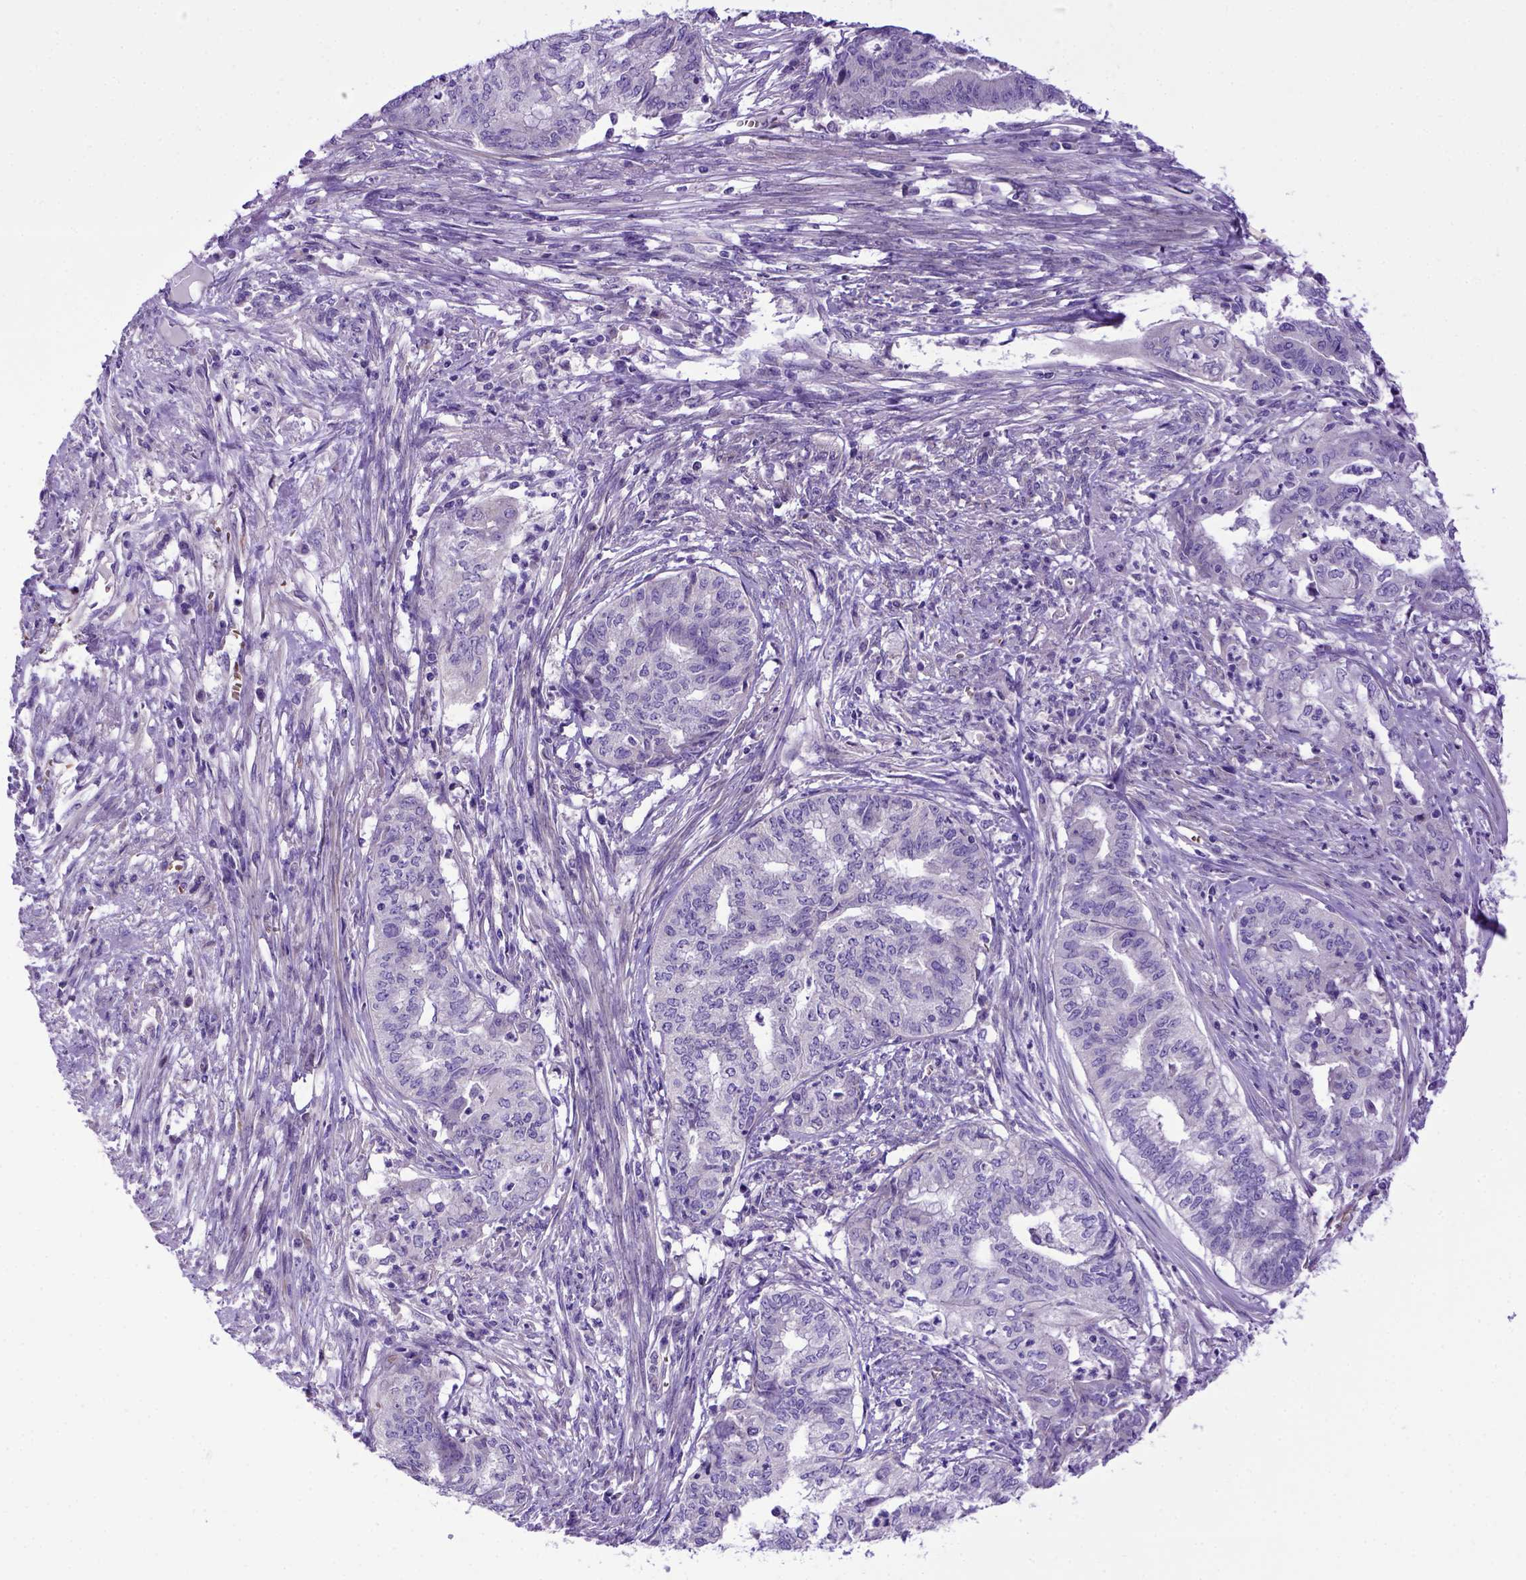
{"staining": {"intensity": "negative", "quantity": "none", "location": "none"}, "tissue": "endometrial cancer", "cell_type": "Tumor cells", "image_type": "cancer", "snomed": [{"axis": "morphology", "description": "Adenocarcinoma, NOS"}, {"axis": "topography", "description": "Endometrium"}], "caption": "A micrograph of human adenocarcinoma (endometrial) is negative for staining in tumor cells.", "gene": "ADAM12", "patient": {"sex": "female", "age": 79}}